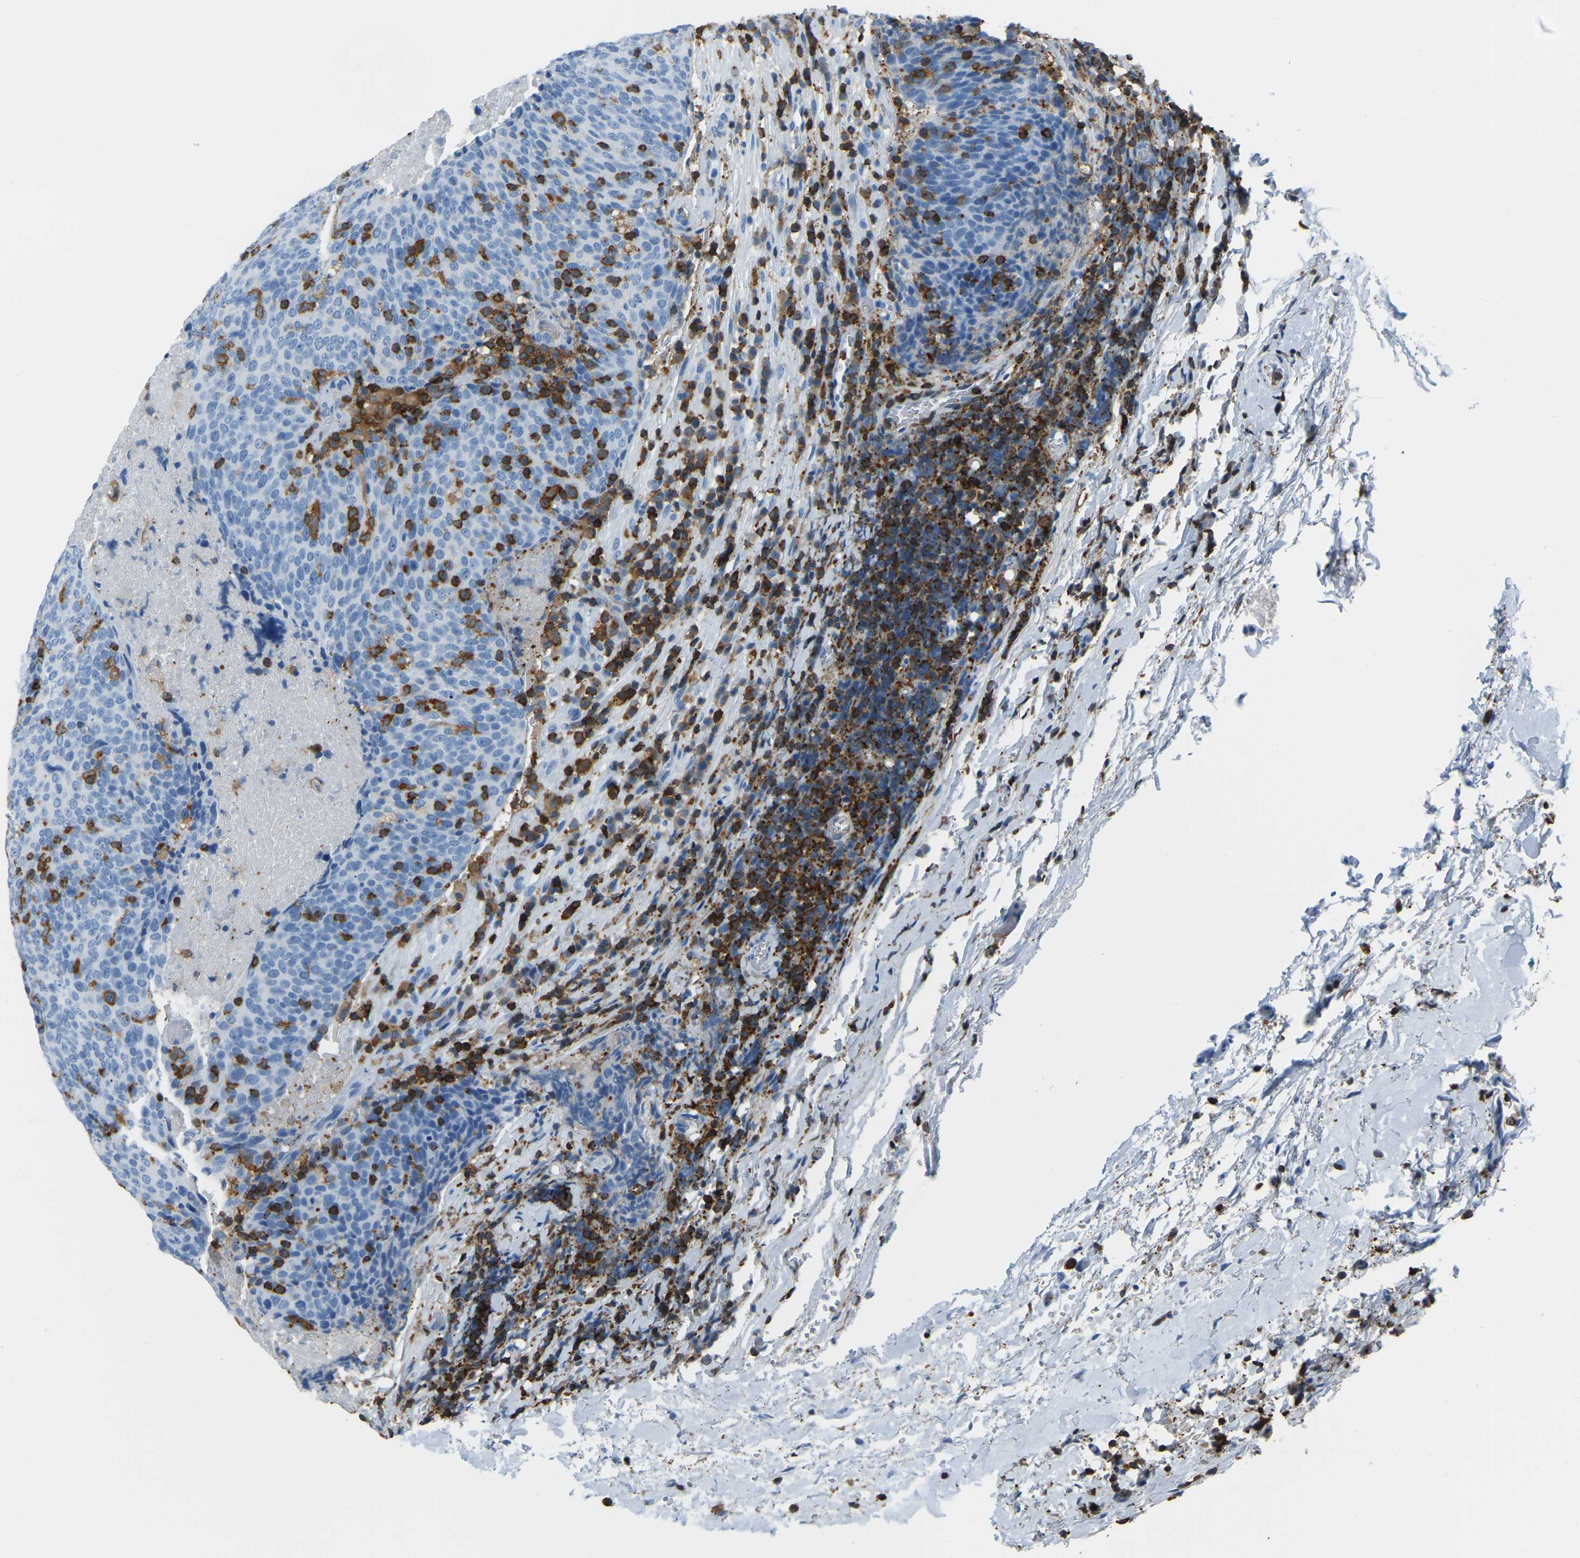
{"staining": {"intensity": "negative", "quantity": "none", "location": "none"}, "tissue": "head and neck cancer", "cell_type": "Tumor cells", "image_type": "cancer", "snomed": [{"axis": "morphology", "description": "Squamous cell carcinoma, NOS"}, {"axis": "morphology", "description": "Squamous cell carcinoma, metastatic, NOS"}, {"axis": "topography", "description": "Lymph node"}, {"axis": "topography", "description": "Head-Neck"}], "caption": "An IHC histopathology image of head and neck metastatic squamous cell carcinoma is shown. There is no staining in tumor cells of head and neck metastatic squamous cell carcinoma.", "gene": "ARHGAP45", "patient": {"sex": "male", "age": 62}}